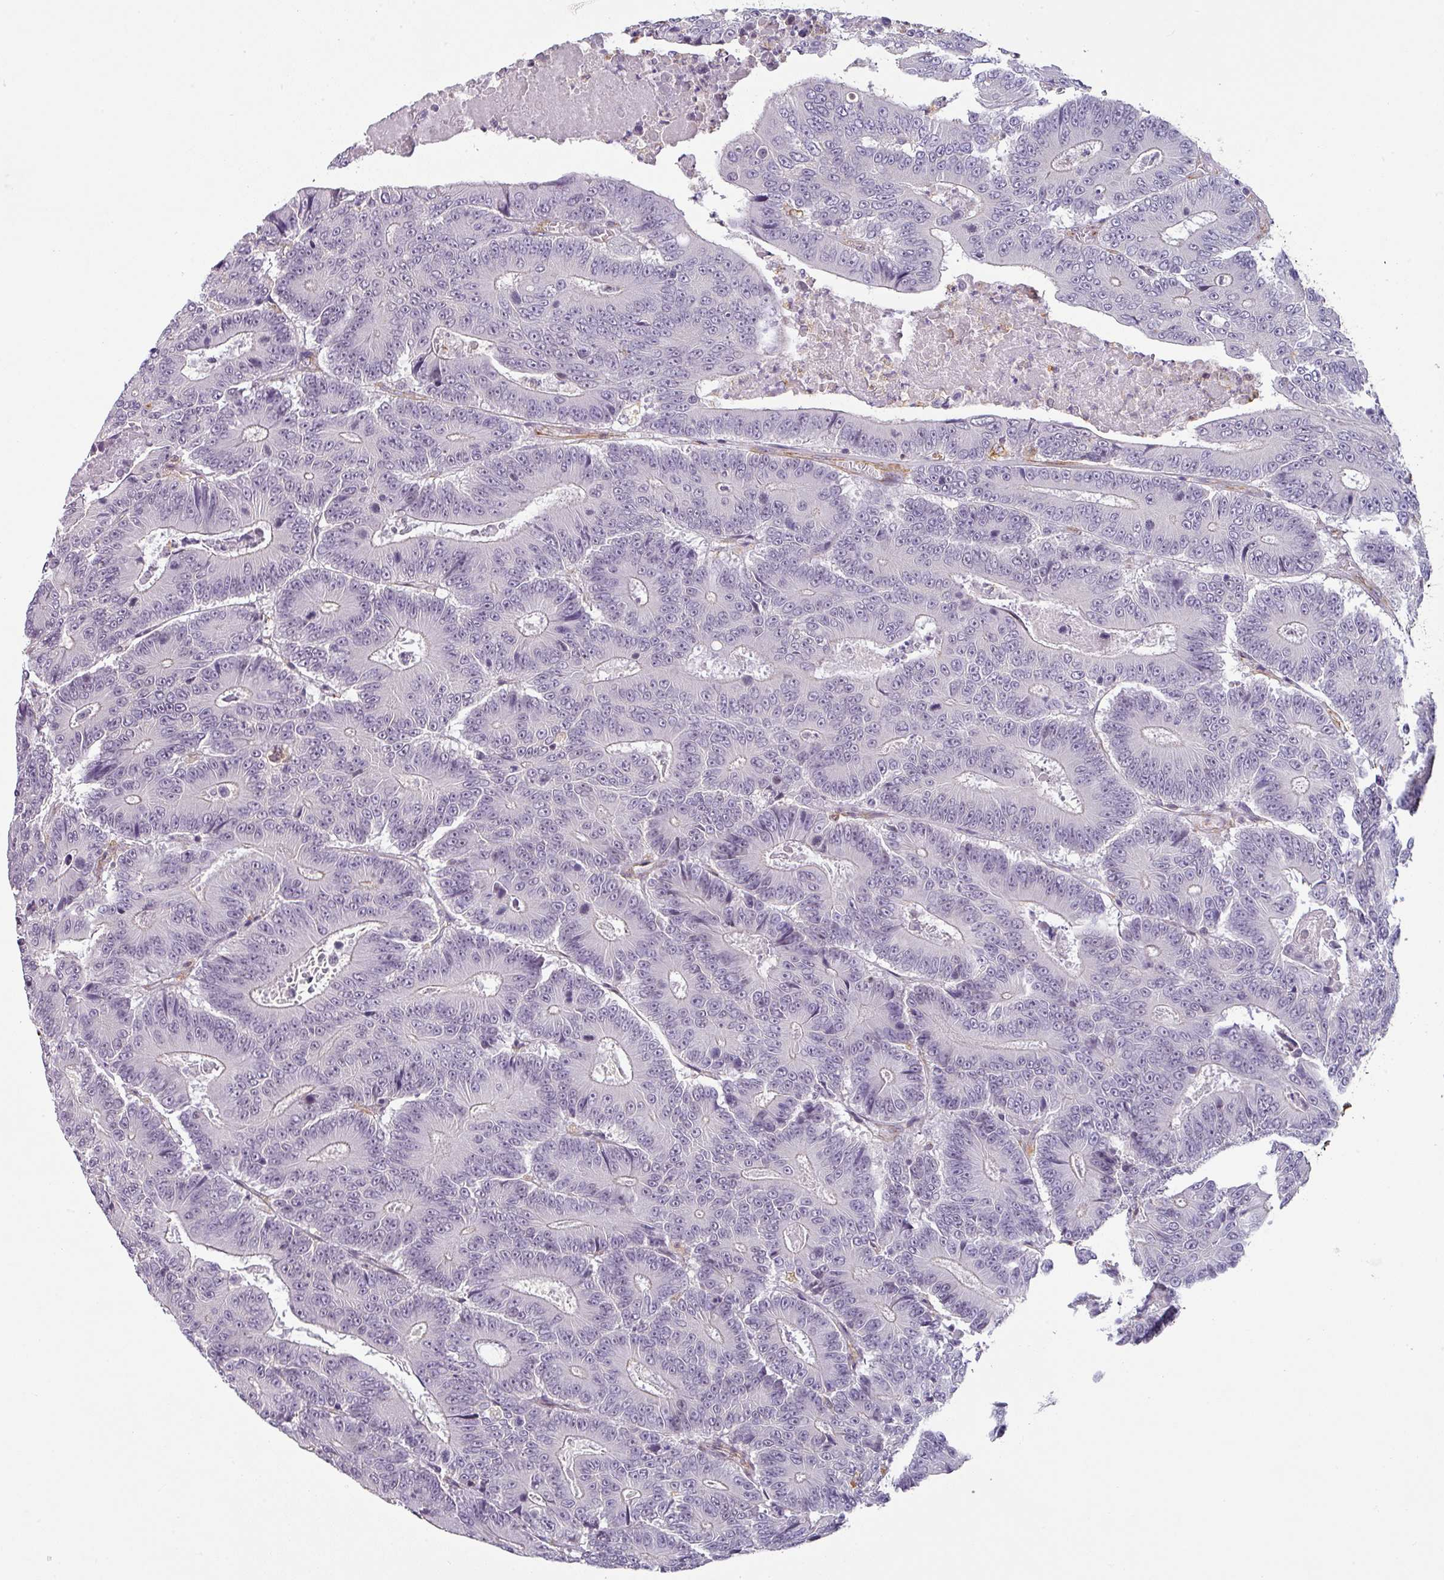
{"staining": {"intensity": "negative", "quantity": "none", "location": "none"}, "tissue": "colorectal cancer", "cell_type": "Tumor cells", "image_type": "cancer", "snomed": [{"axis": "morphology", "description": "Adenocarcinoma, NOS"}, {"axis": "topography", "description": "Colon"}], "caption": "Immunohistochemistry of adenocarcinoma (colorectal) reveals no positivity in tumor cells.", "gene": "ZNF280C", "patient": {"sex": "male", "age": 83}}